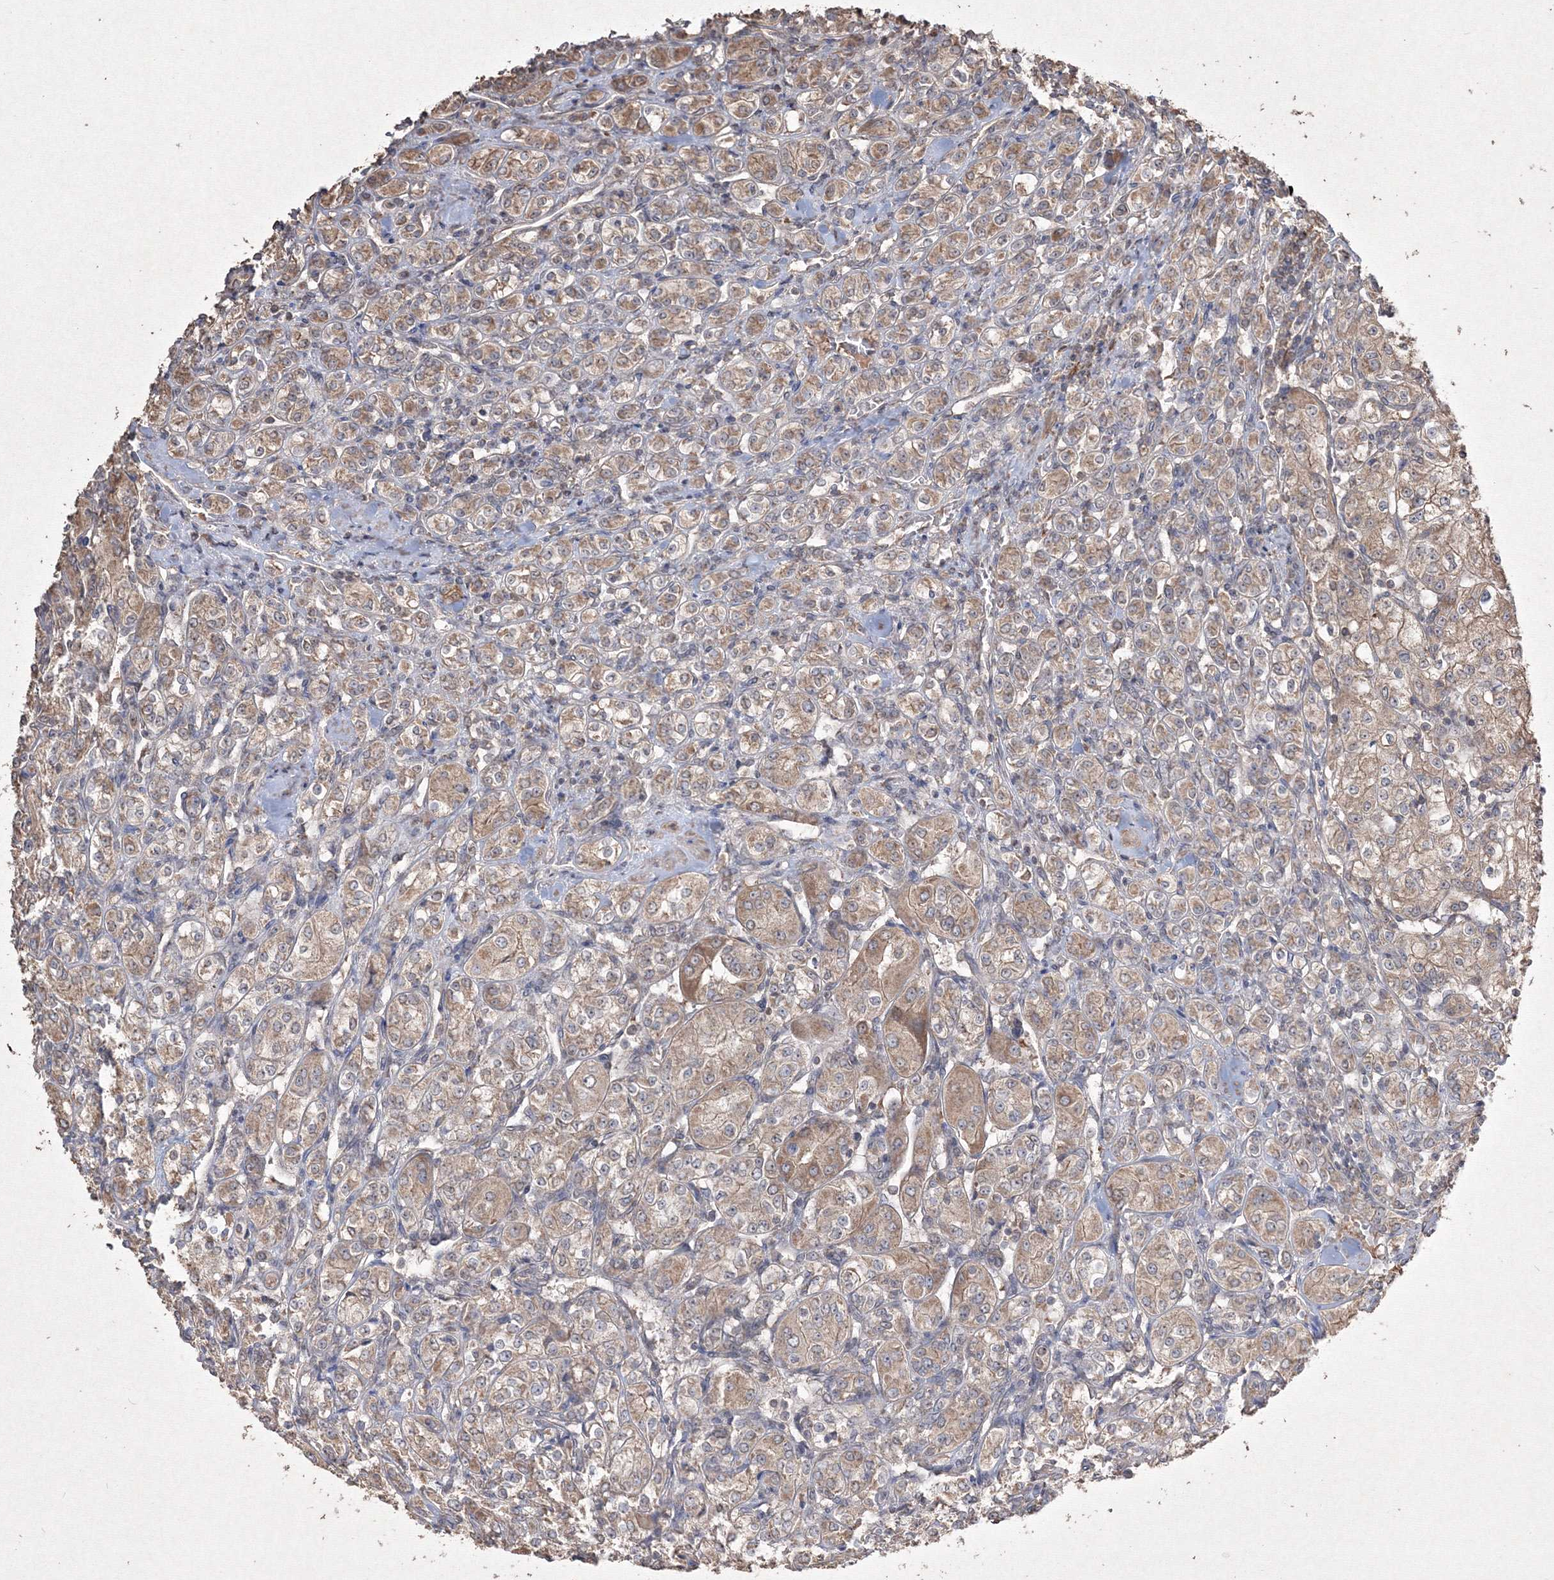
{"staining": {"intensity": "moderate", "quantity": ">75%", "location": "cytoplasmic/membranous"}, "tissue": "renal cancer", "cell_type": "Tumor cells", "image_type": "cancer", "snomed": [{"axis": "morphology", "description": "Adenocarcinoma, NOS"}, {"axis": "topography", "description": "Kidney"}], "caption": "This photomicrograph demonstrates renal cancer (adenocarcinoma) stained with immunohistochemistry to label a protein in brown. The cytoplasmic/membranous of tumor cells show moderate positivity for the protein. Nuclei are counter-stained blue.", "gene": "GRSF1", "patient": {"sex": "male", "age": 77}}